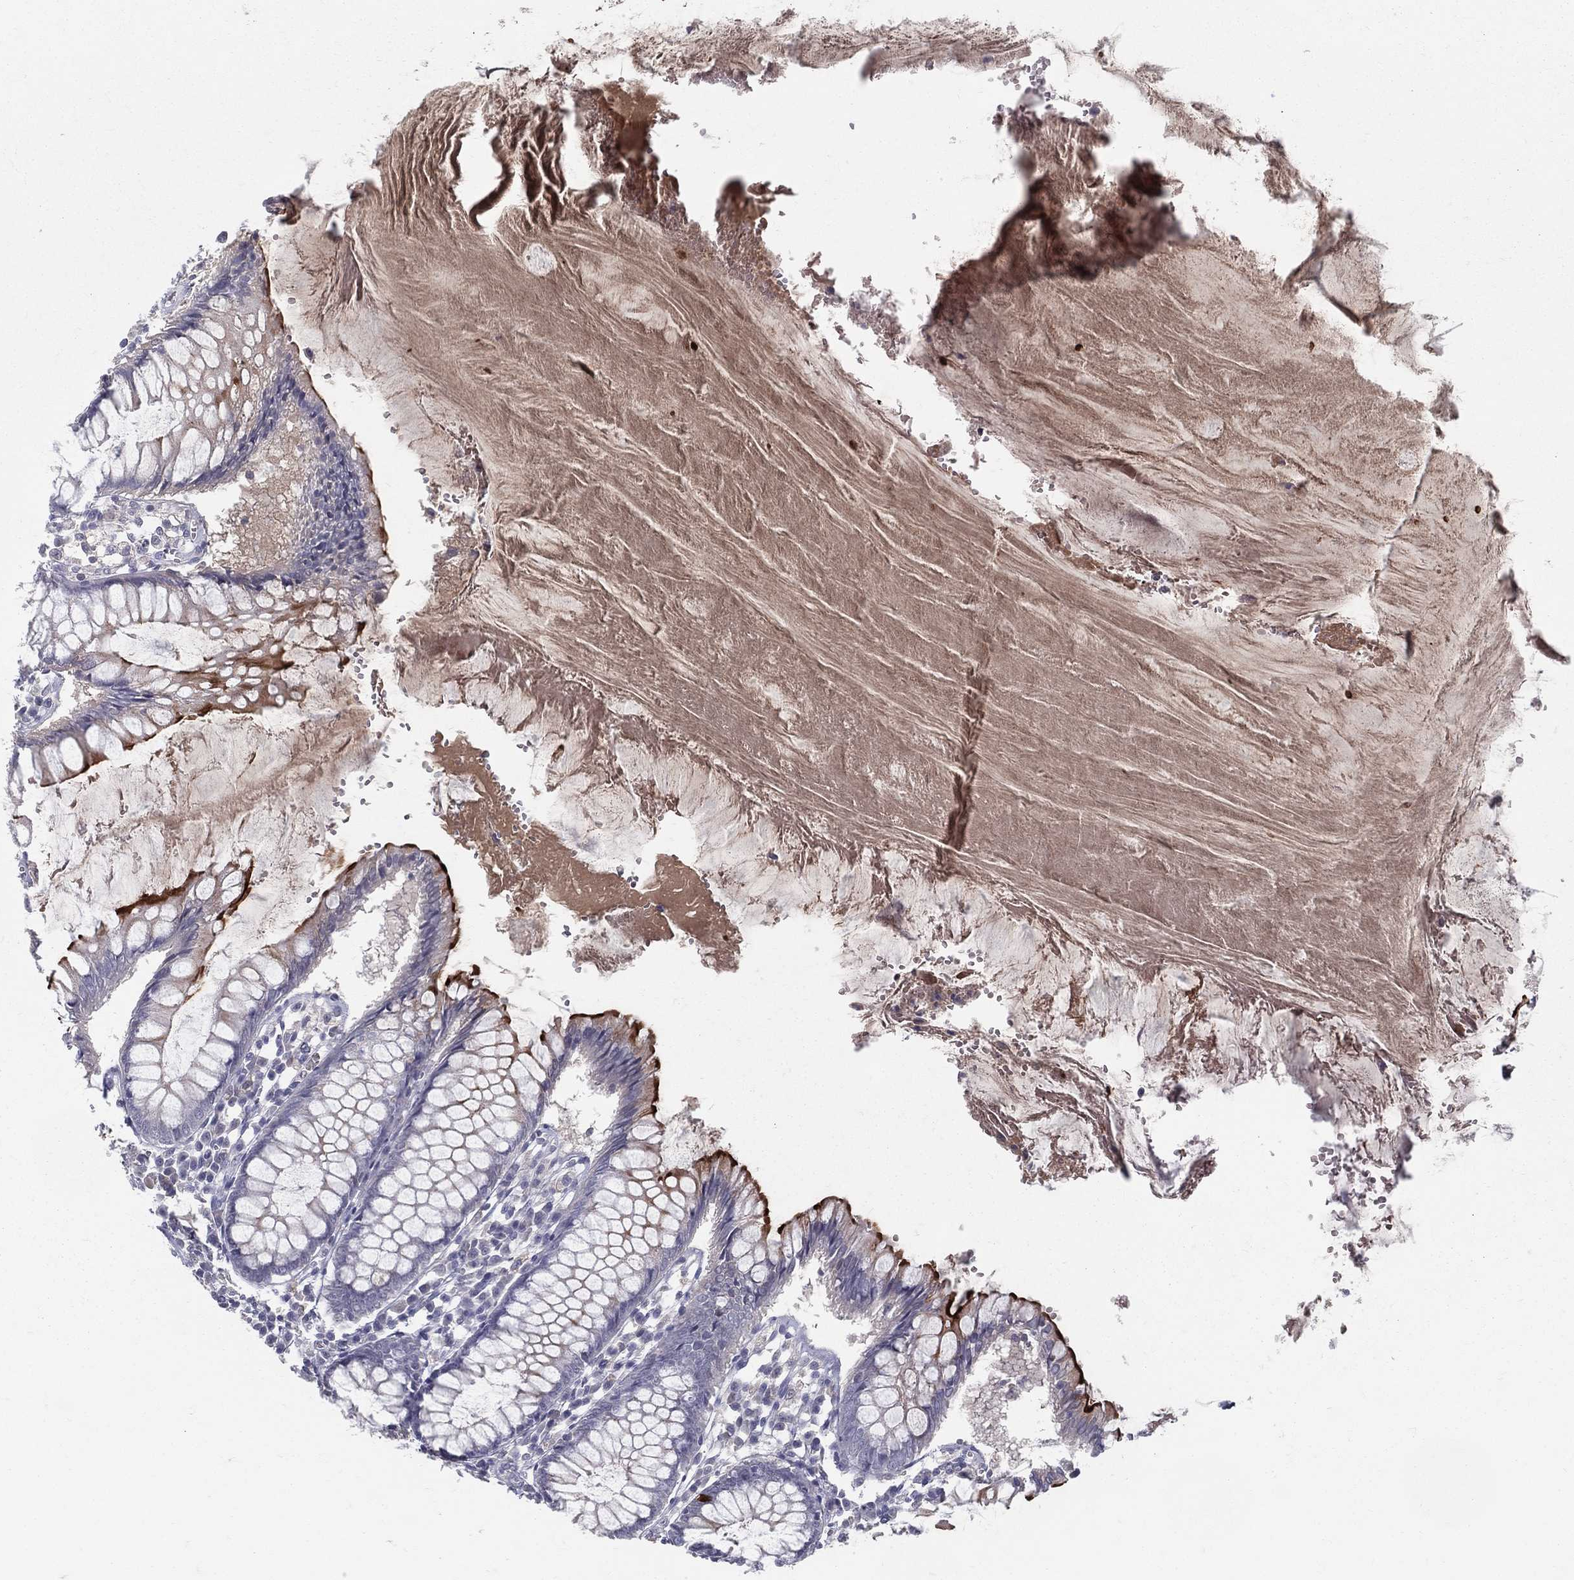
{"staining": {"intensity": "negative", "quantity": "none", "location": "none"}, "tissue": "colon", "cell_type": "Endothelial cells", "image_type": "normal", "snomed": [{"axis": "morphology", "description": "Normal tissue, NOS"}, {"axis": "topography", "description": "Colon"}], "caption": "This is an immunohistochemistry (IHC) micrograph of normal human colon. There is no staining in endothelial cells.", "gene": "ACE2", "patient": {"sex": "male", "age": 65}}